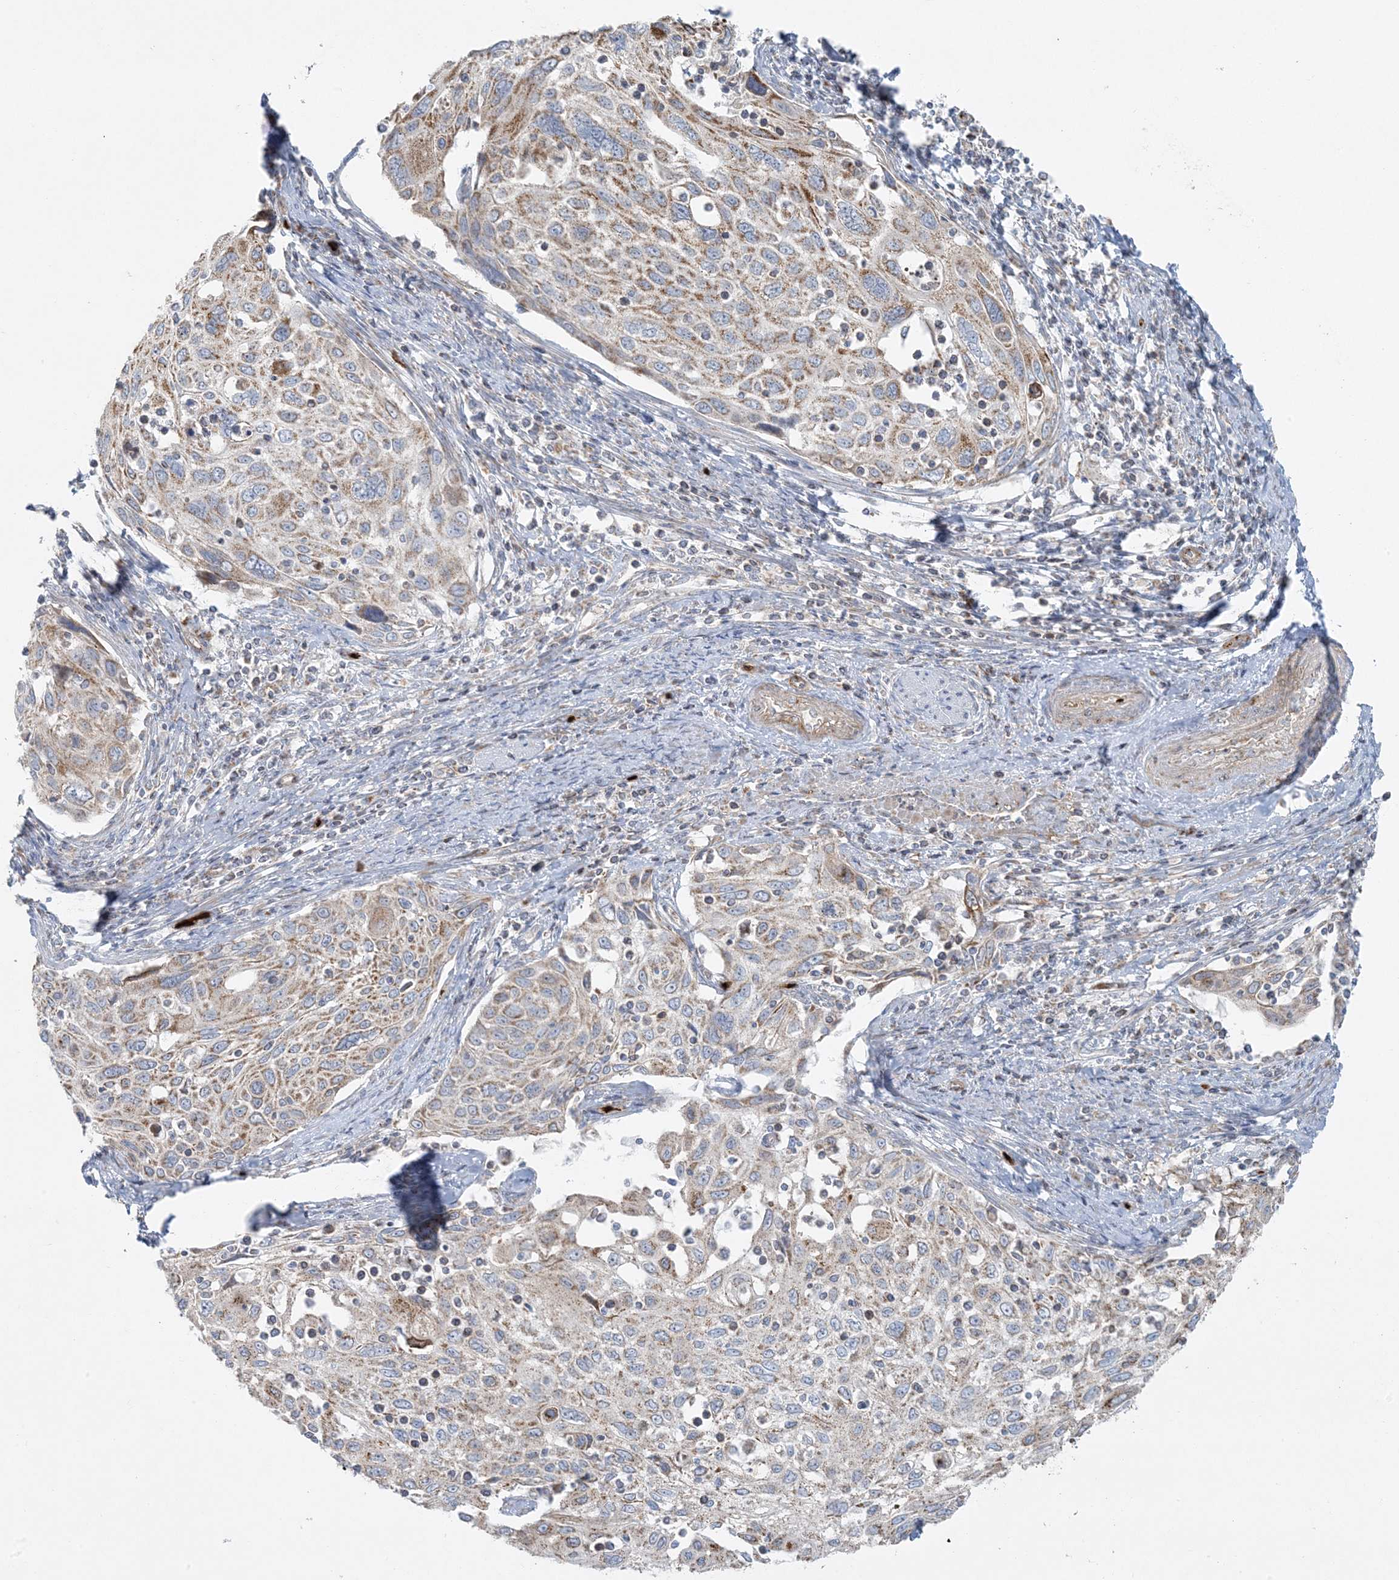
{"staining": {"intensity": "weak", "quantity": "25%-75%", "location": "cytoplasmic/membranous"}, "tissue": "cervical cancer", "cell_type": "Tumor cells", "image_type": "cancer", "snomed": [{"axis": "morphology", "description": "Squamous cell carcinoma, NOS"}, {"axis": "topography", "description": "Cervix"}], "caption": "Weak cytoplasmic/membranous expression is appreciated in approximately 25%-75% of tumor cells in cervical cancer. The protein of interest is shown in brown color, while the nuclei are stained blue.", "gene": "PIK3R4", "patient": {"sex": "female", "age": 70}}